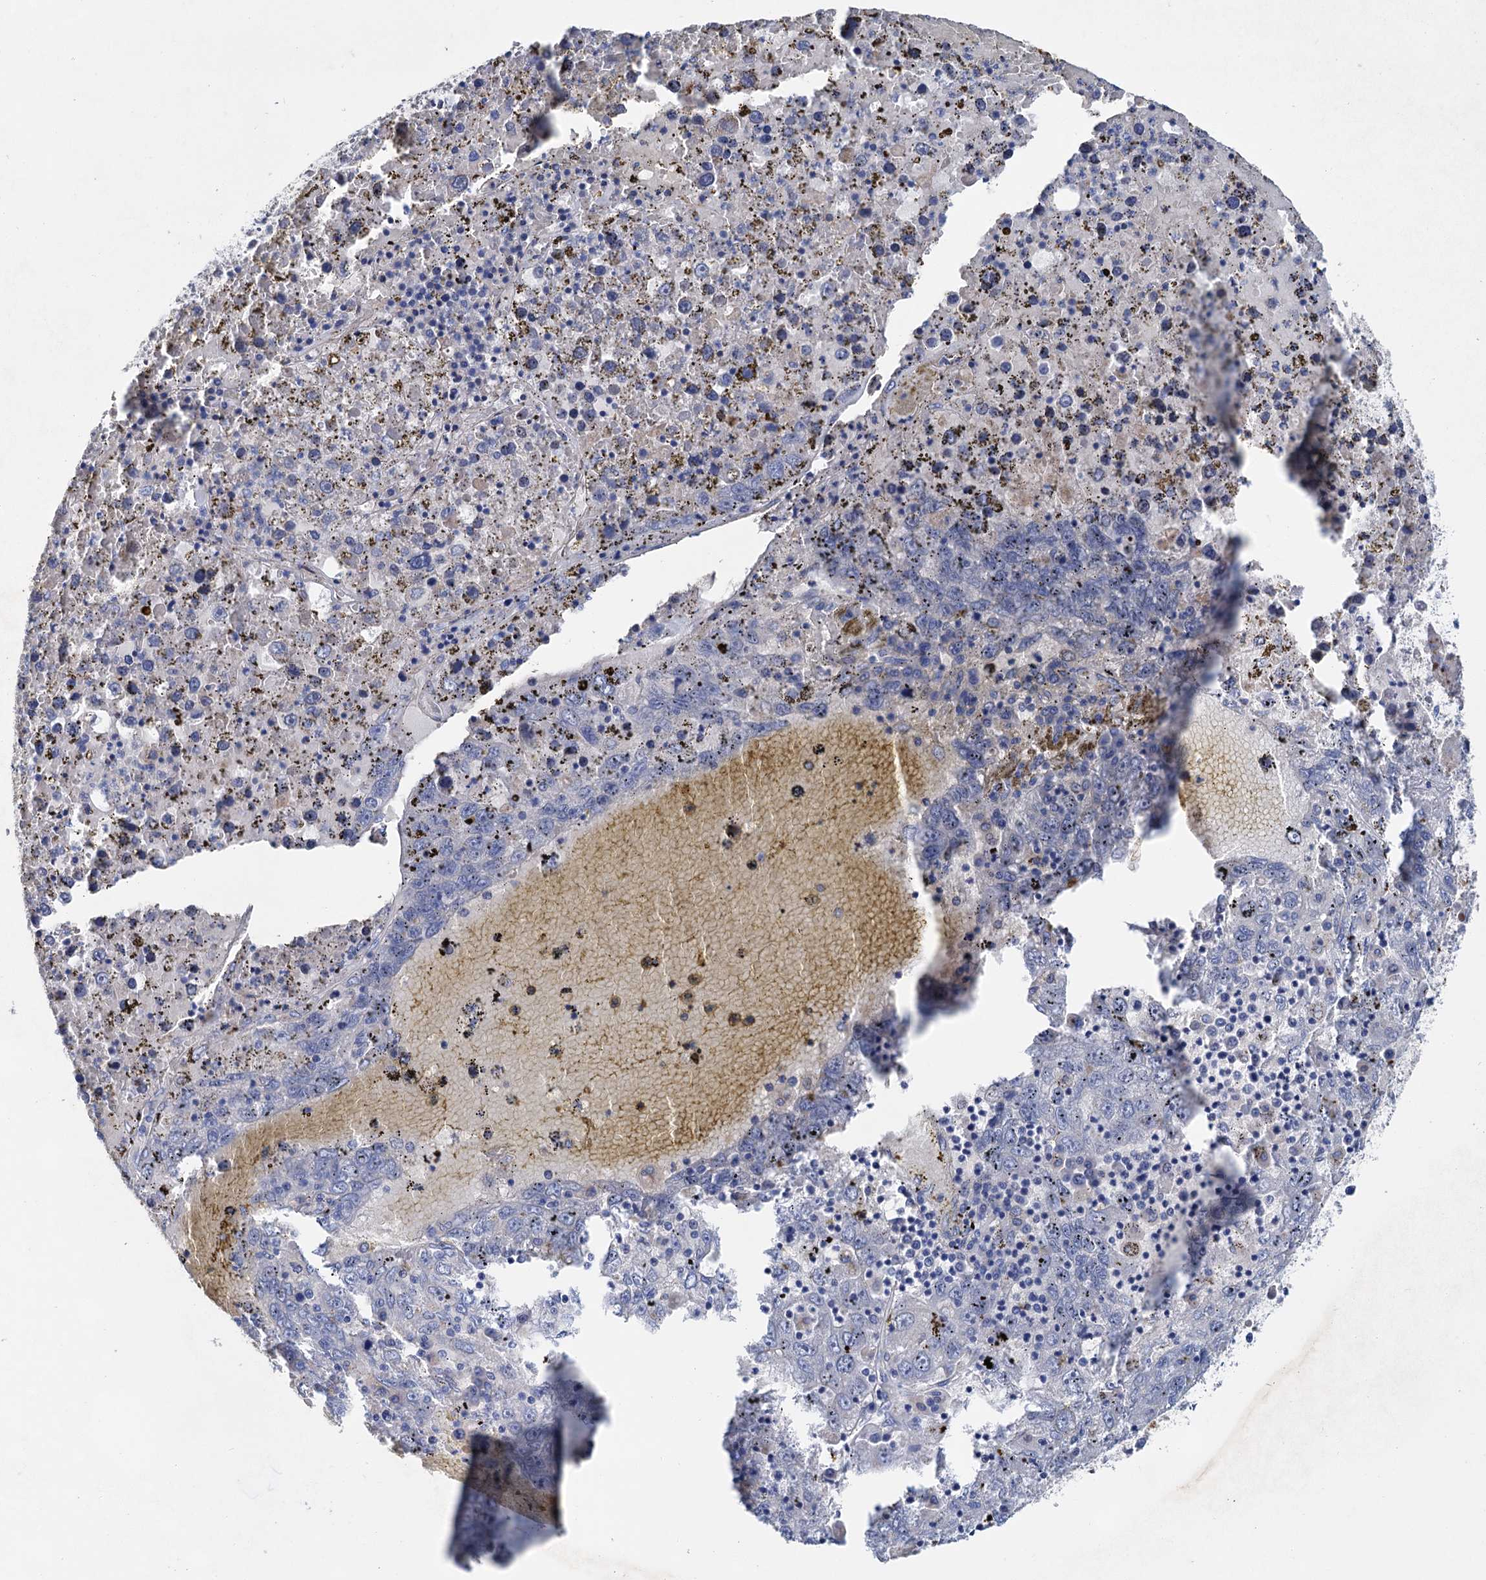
{"staining": {"intensity": "negative", "quantity": "none", "location": "none"}, "tissue": "liver cancer", "cell_type": "Tumor cells", "image_type": "cancer", "snomed": [{"axis": "morphology", "description": "Carcinoma, Hepatocellular, NOS"}, {"axis": "topography", "description": "Liver"}], "caption": "Tumor cells are negative for protein expression in human hepatocellular carcinoma (liver). Nuclei are stained in blue.", "gene": "GPR155", "patient": {"sex": "male", "age": 49}}